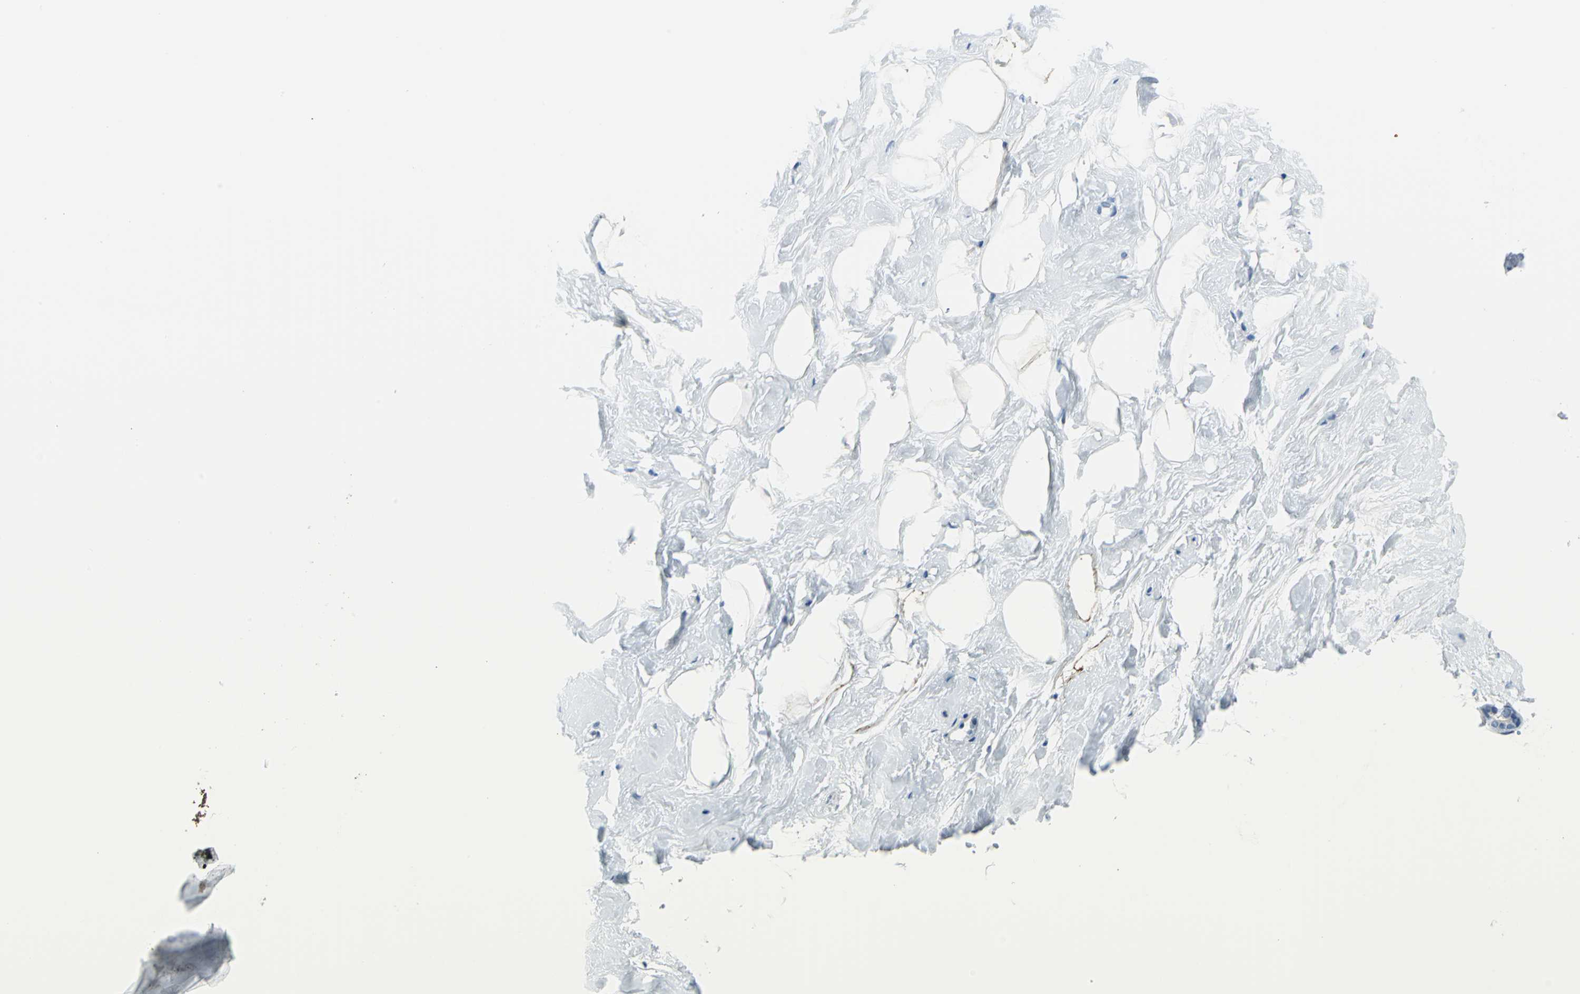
{"staining": {"intensity": "negative", "quantity": "none", "location": "none"}, "tissue": "breast", "cell_type": "Adipocytes", "image_type": "normal", "snomed": [{"axis": "morphology", "description": "Normal tissue, NOS"}, {"axis": "topography", "description": "Breast"}], "caption": "Histopathology image shows no significant protein staining in adipocytes of benign breast.", "gene": "CYB5A", "patient": {"sex": "female", "age": 23}}